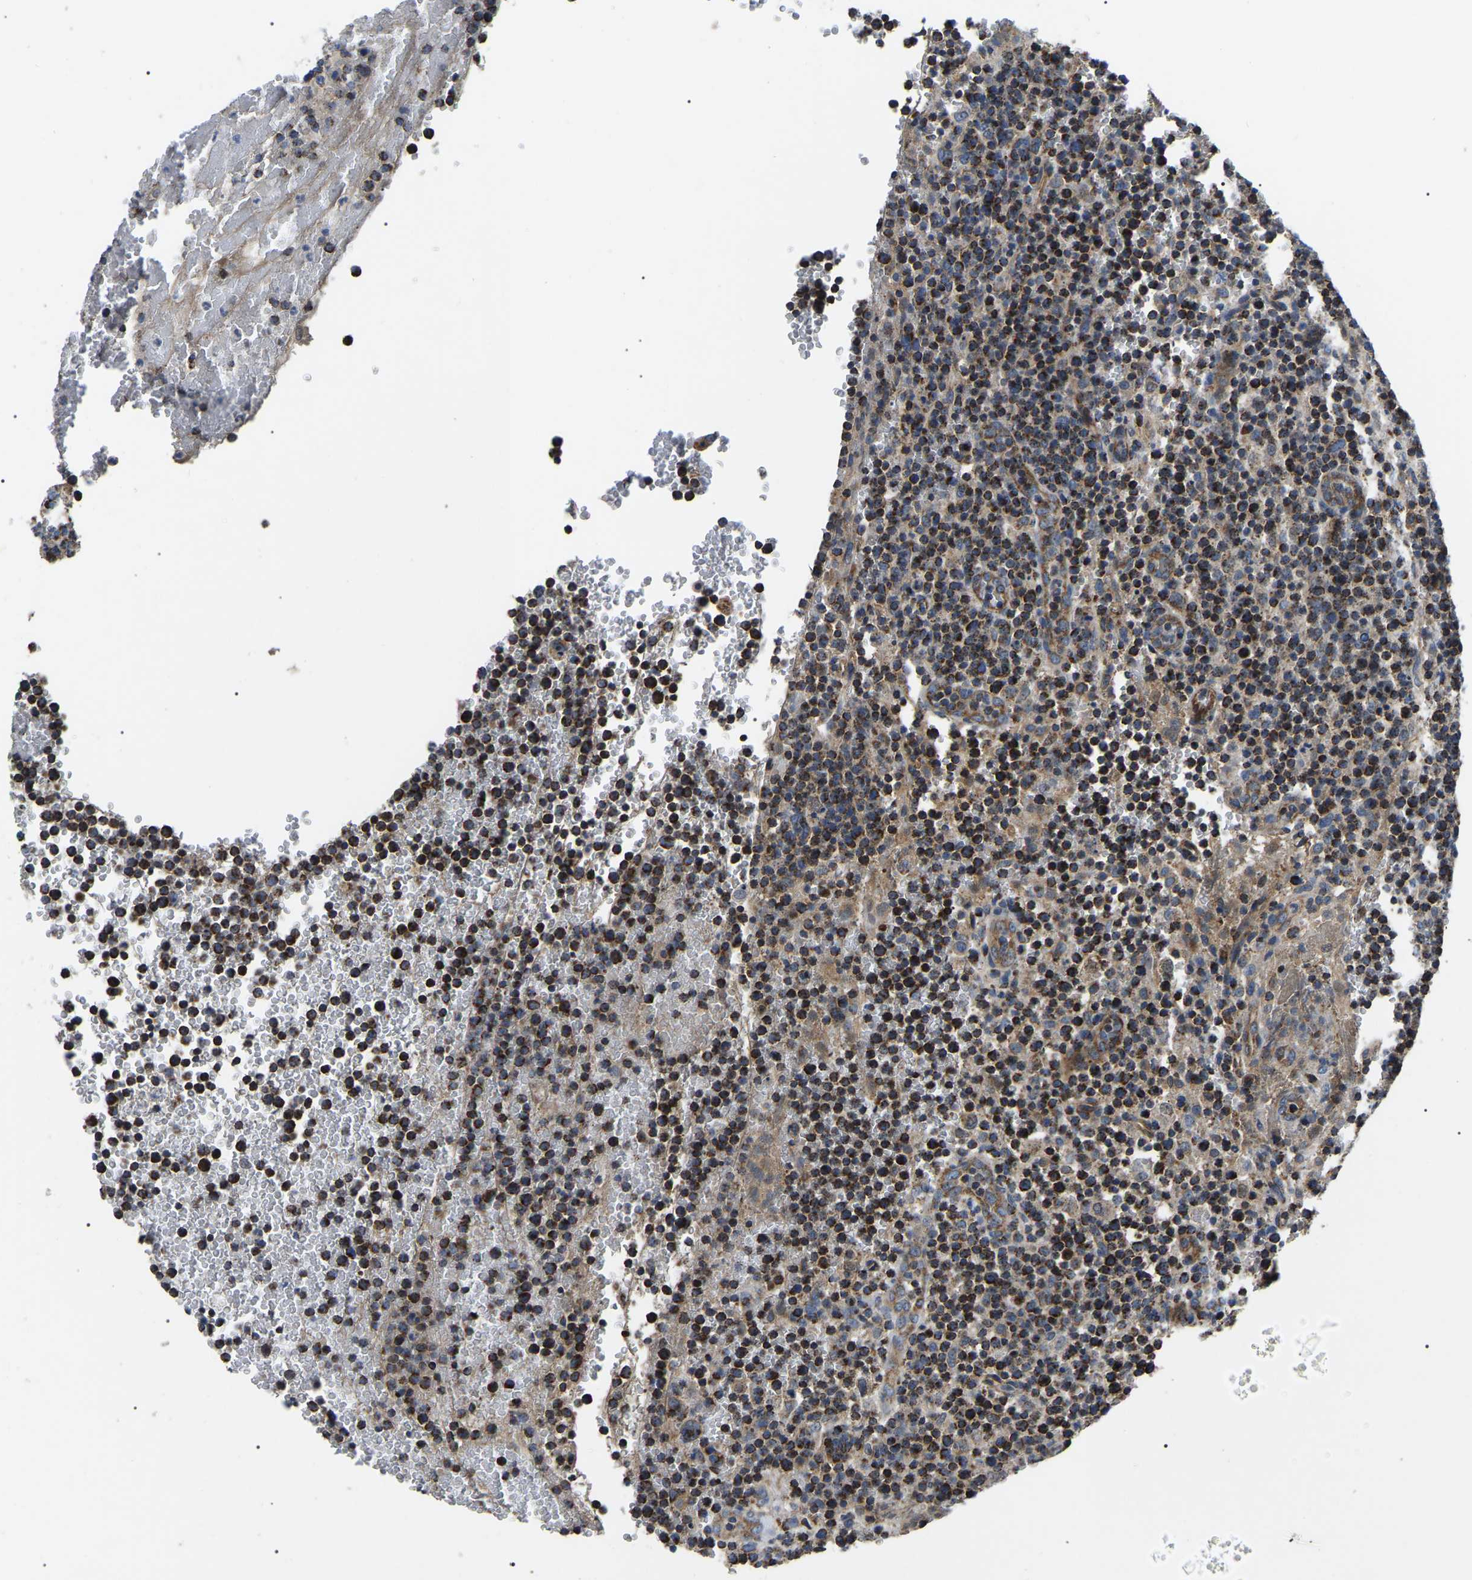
{"staining": {"intensity": "strong", "quantity": ">75%", "location": "cytoplasmic/membranous"}, "tissue": "lymphoma", "cell_type": "Tumor cells", "image_type": "cancer", "snomed": [{"axis": "morphology", "description": "Malignant lymphoma, non-Hodgkin's type, High grade"}, {"axis": "topography", "description": "Lymph node"}], "caption": "This photomicrograph reveals IHC staining of lymphoma, with high strong cytoplasmic/membranous expression in approximately >75% of tumor cells.", "gene": "PPM1E", "patient": {"sex": "male", "age": 61}}